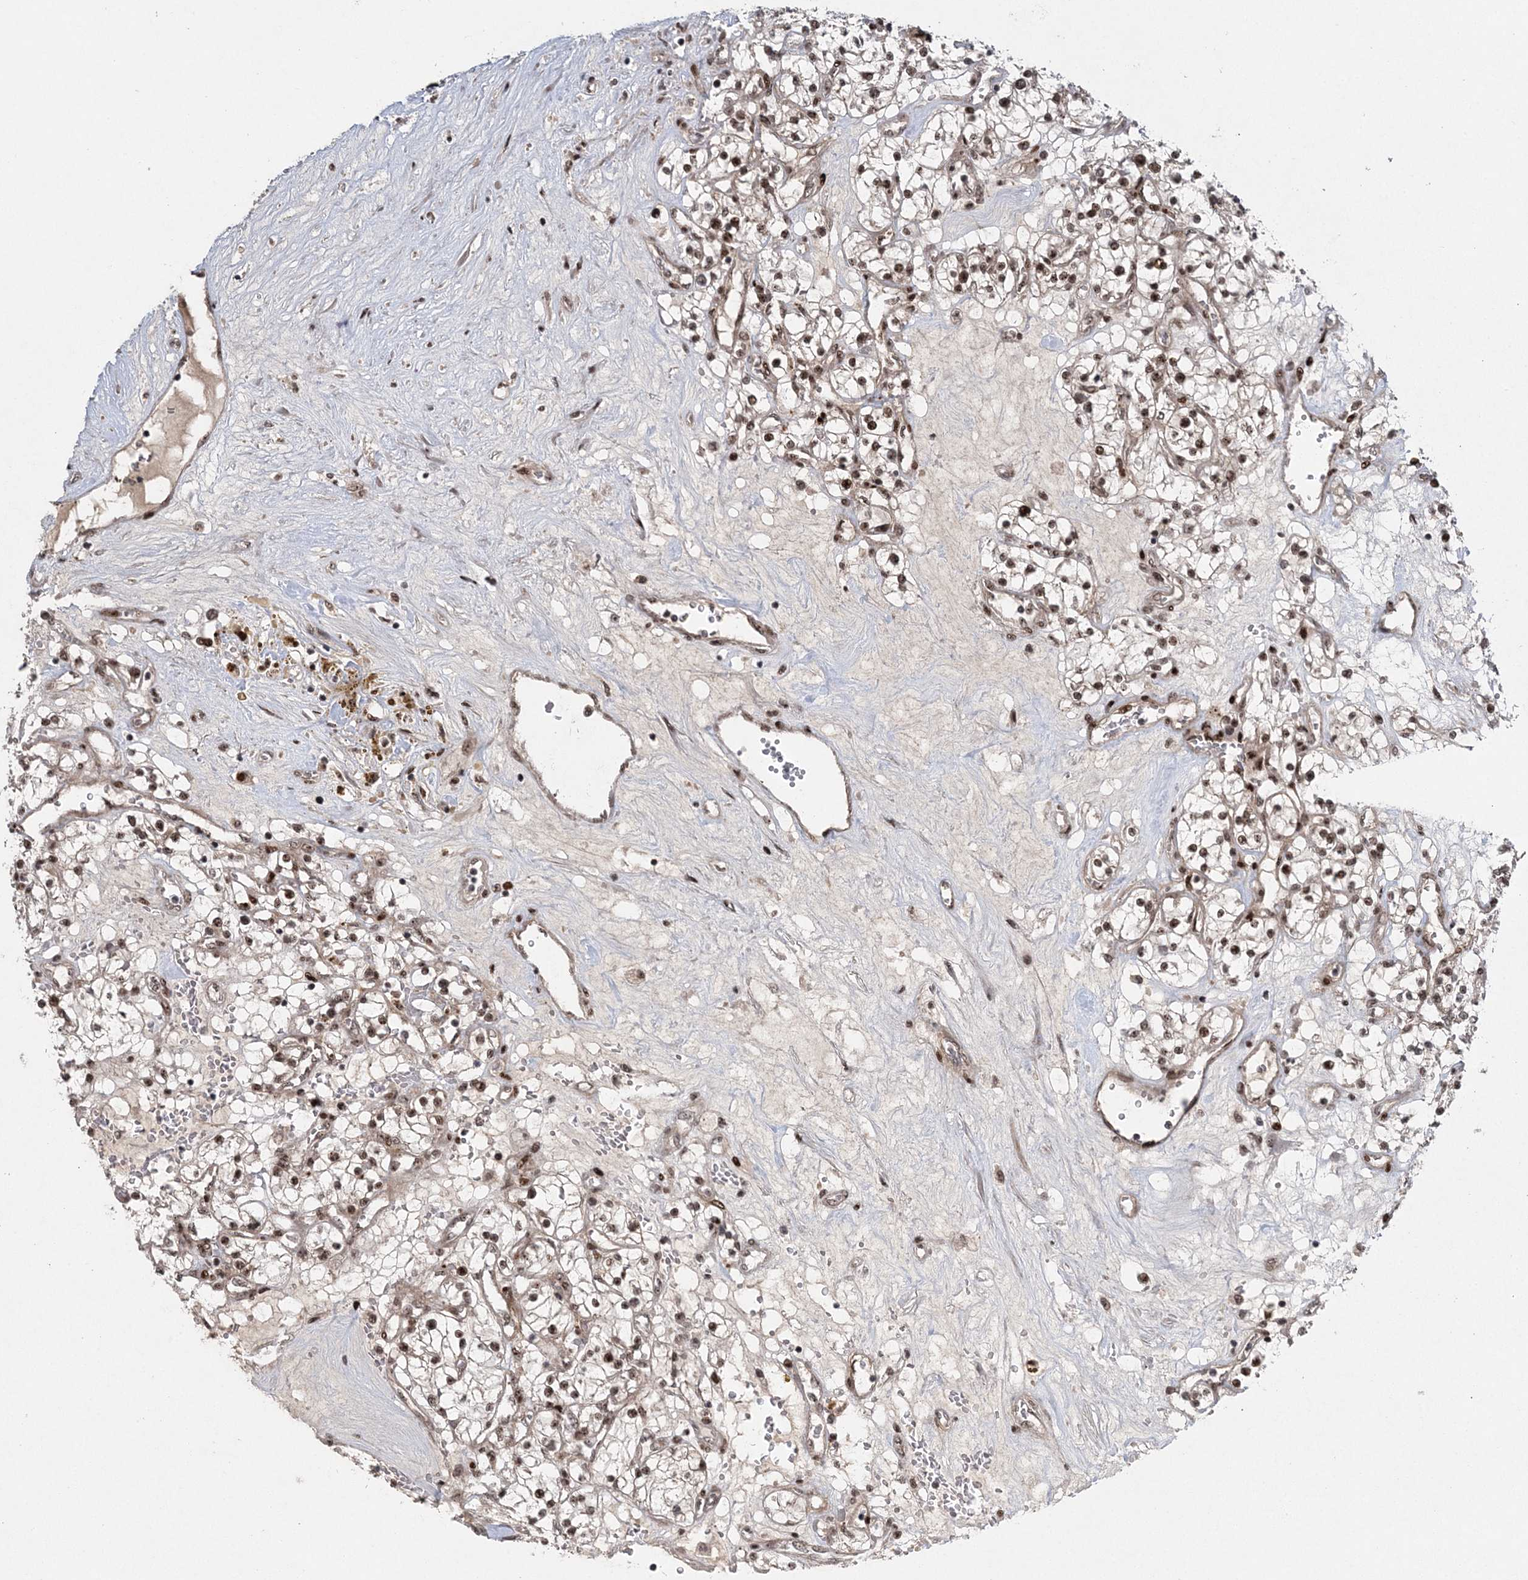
{"staining": {"intensity": "moderate", "quantity": ">75%", "location": "nuclear"}, "tissue": "renal cancer", "cell_type": "Tumor cells", "image_type": "cancer", "snomed": [{"axis": "morphology", "description": "Normal tissue, NOS"}, {"axis": "morphology", "description": "Adenocarcinoma, NOS"}, {"axis": "topography", "description": "Kidney"}], "caption": "Tumor cells display medium levels of moderate nuclear staining in about >75% of cells in adenocarcinoma (renal).", "gene": "CWC22", "patient": {"sex": "male", "age": 68}}